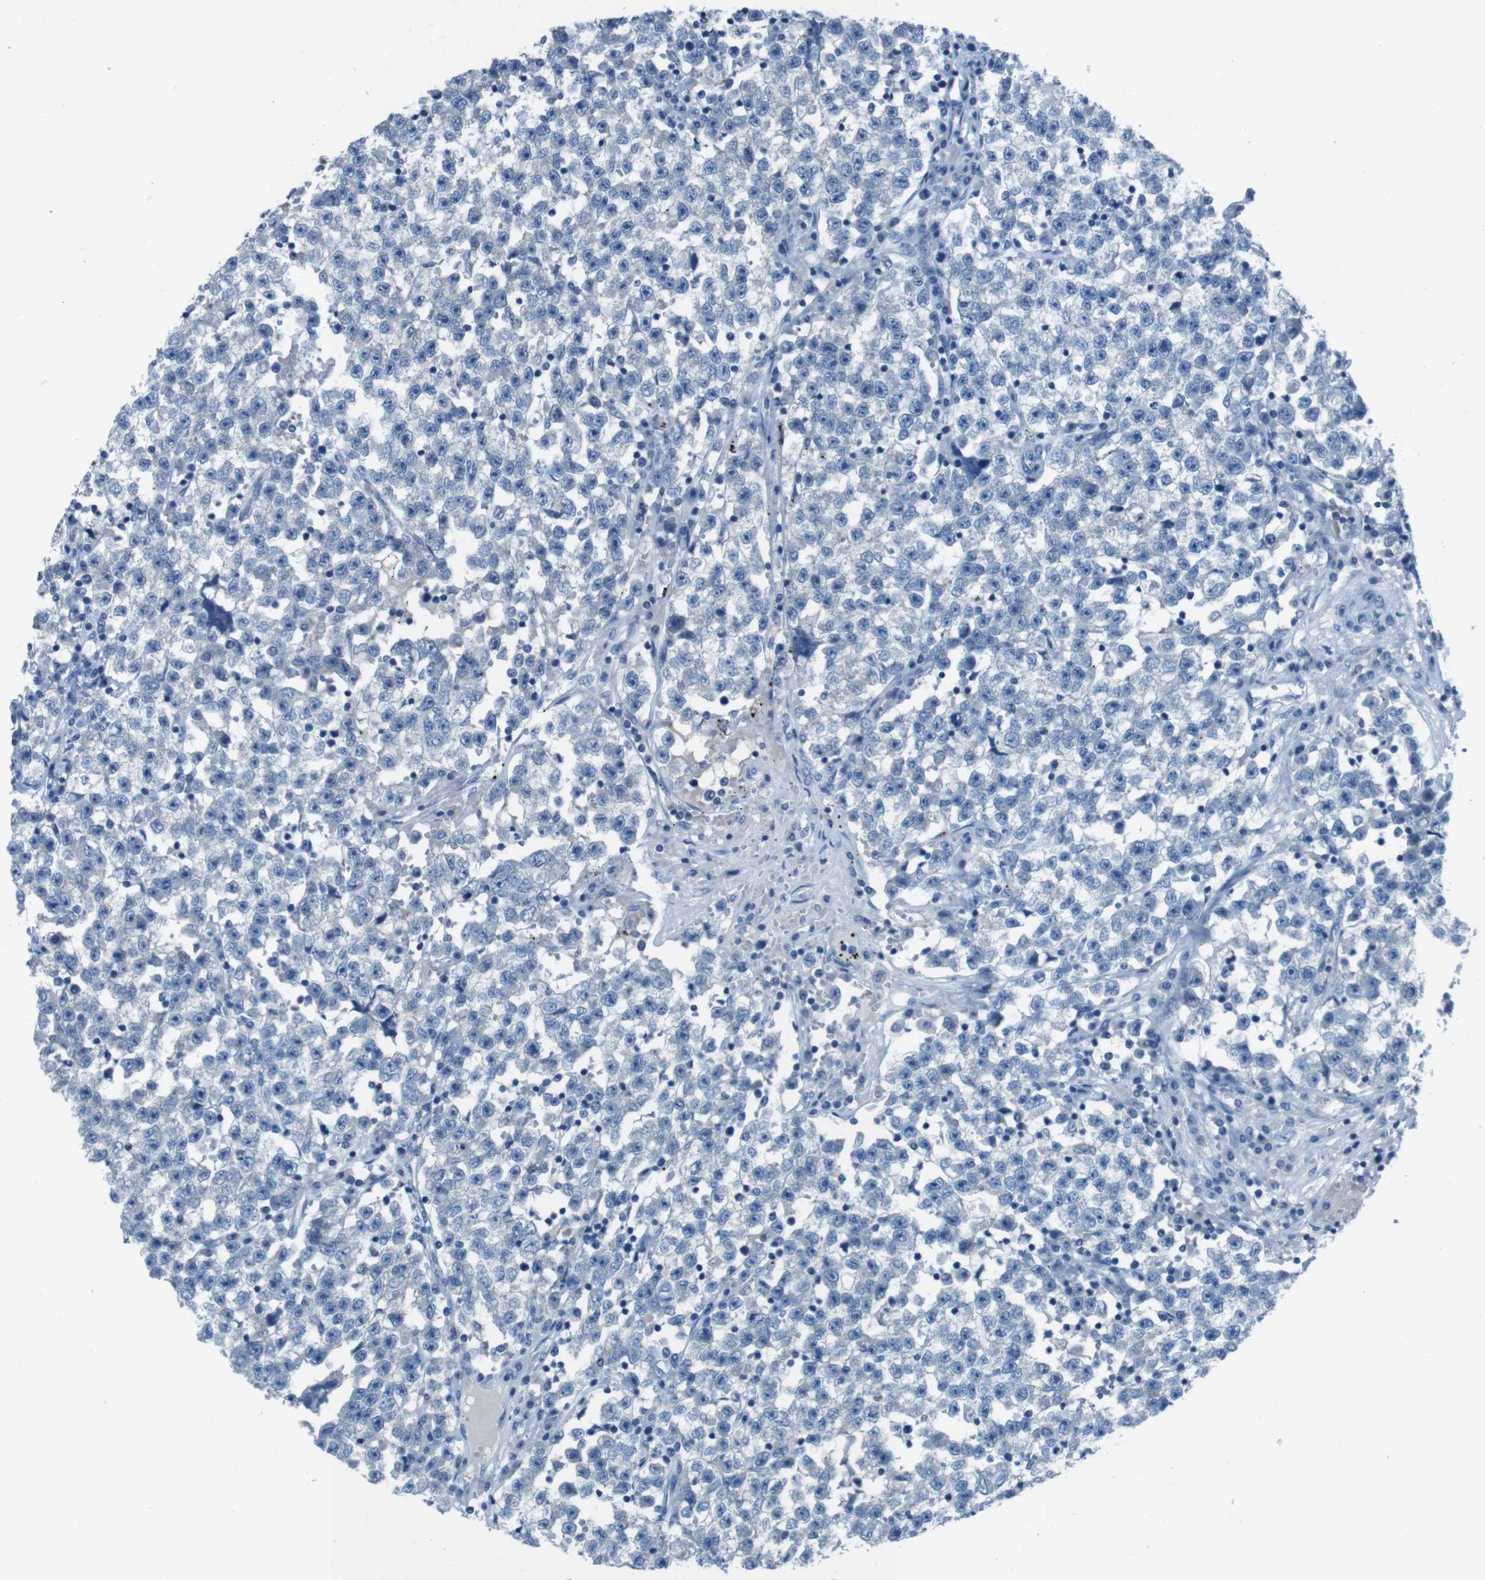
{"staining": {"intensity": "negative", "quantity": "none", "location": "none"}, "tissue": "testis cancer", "cell_type": "Tumor cells", "image_type": "cancer", "snomed": [{"axis": "morphology", "description": "Seminoma, NOS"}, {"axis": "topography", "description": "Testis"}], "caption": "IHC histopathology image of neoplastic tissue: human testis cancer stained with DAB (3,3'-diaminobenzidine) reveals no significant protein expression in tumor cells. Nuclei are stained in blue.", "gene": "NANOS2", "patient": {"sex": "male", "age": 22}}